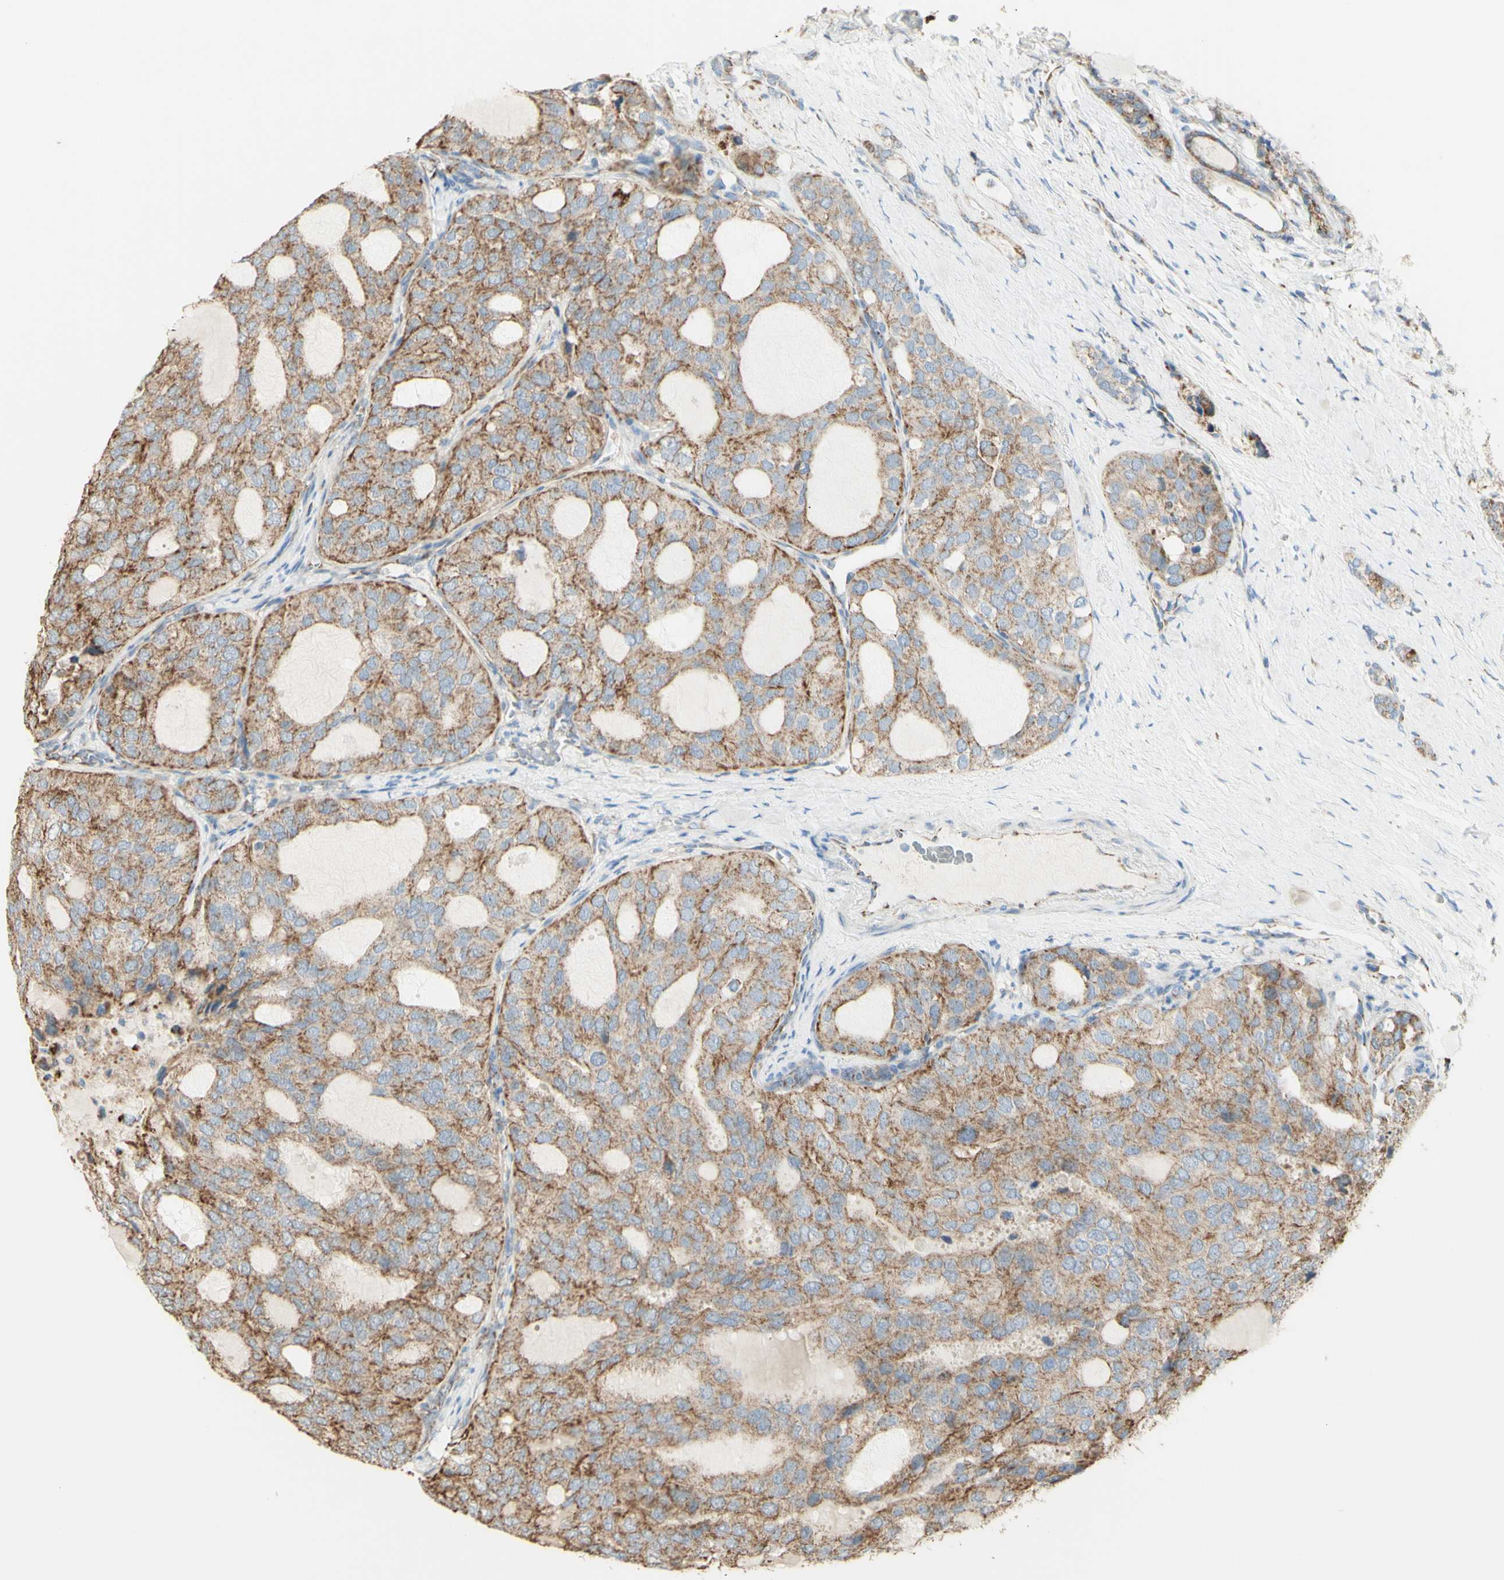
{"staining": {"intensity": "weak", "quantity": ">75%", "location": "cytoplasmic/membranous"}, "tissue": "thyroid cancer", "cell_type": "Tumor cells", "image_type": "cancer", "snomed": [{"axis": "morphology", "description": "Follicular adenoma carcinoma, NOS"}, {"axis": "topography", "description": "Thyroid gland"}], "caption": "Weak cytoplasmic/membranous positivity is present in about >75% of tumor cells in thyroid cancer (follicular adenoma carcinoma).", "gene": "LETM1", "patient": {"sex": "male", "age": 75}}